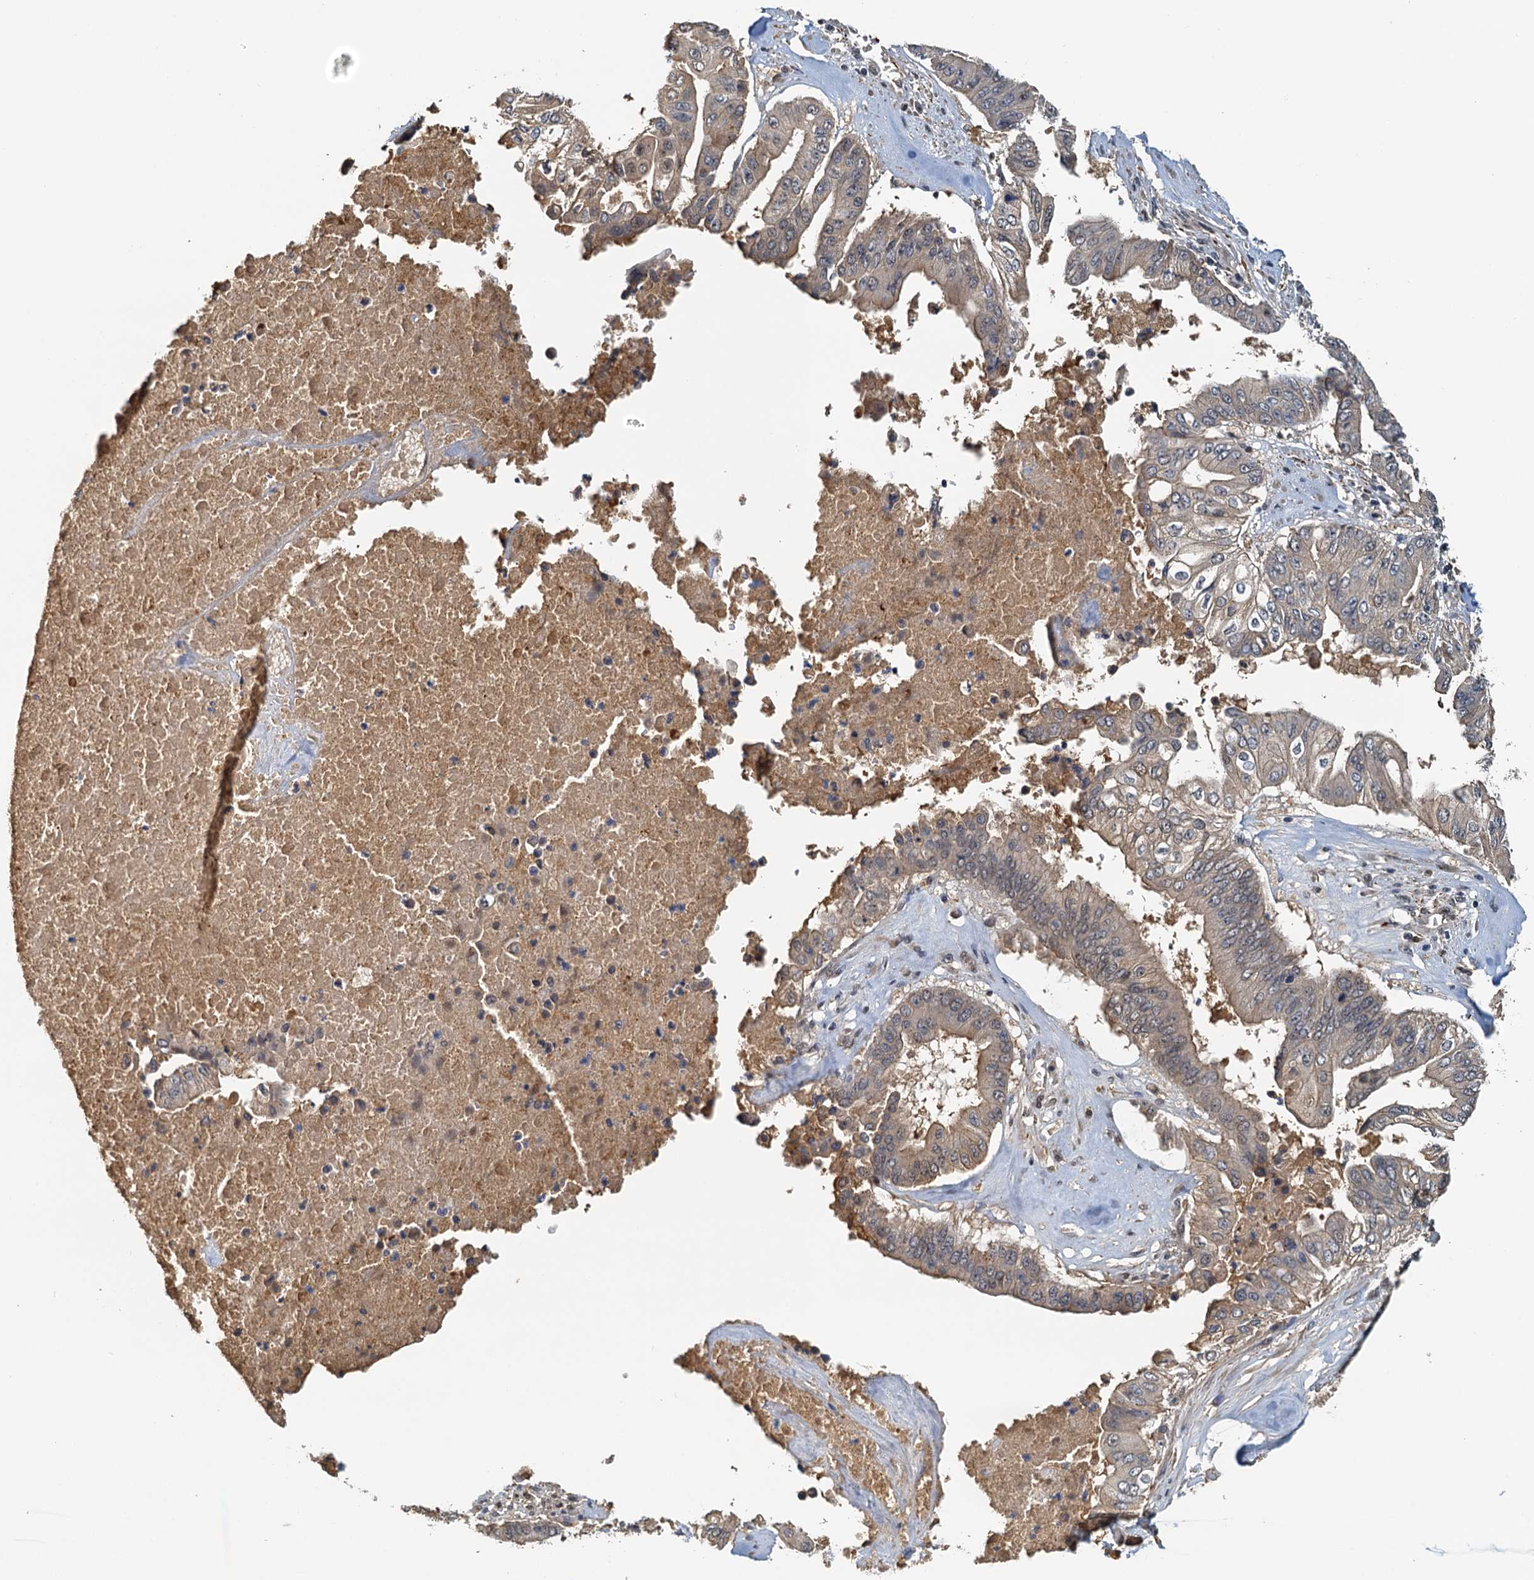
{"staining": {"intensity": "weak", "quantity": "25%-75%", "location": "cytoplasmic/membranous"}, "tissue": "pancreatic cancer", "cell_type": "Tumor cells", "image_type": "cancer", "snomed": [{"axis": "morphology", "description": "Adenocarcinoma, NOS"}, {"axis": "topography", "description": "Pancreas"}], "caption": "The micrograph exhibits immunohistochemical staining of pancreatic cancer. There is weak cytoplasmic/membranous positivity is identified in about 25%-75% of tumor cells.", "gene": "UBL7", "patient": {"sex": "female", "age": 77}}